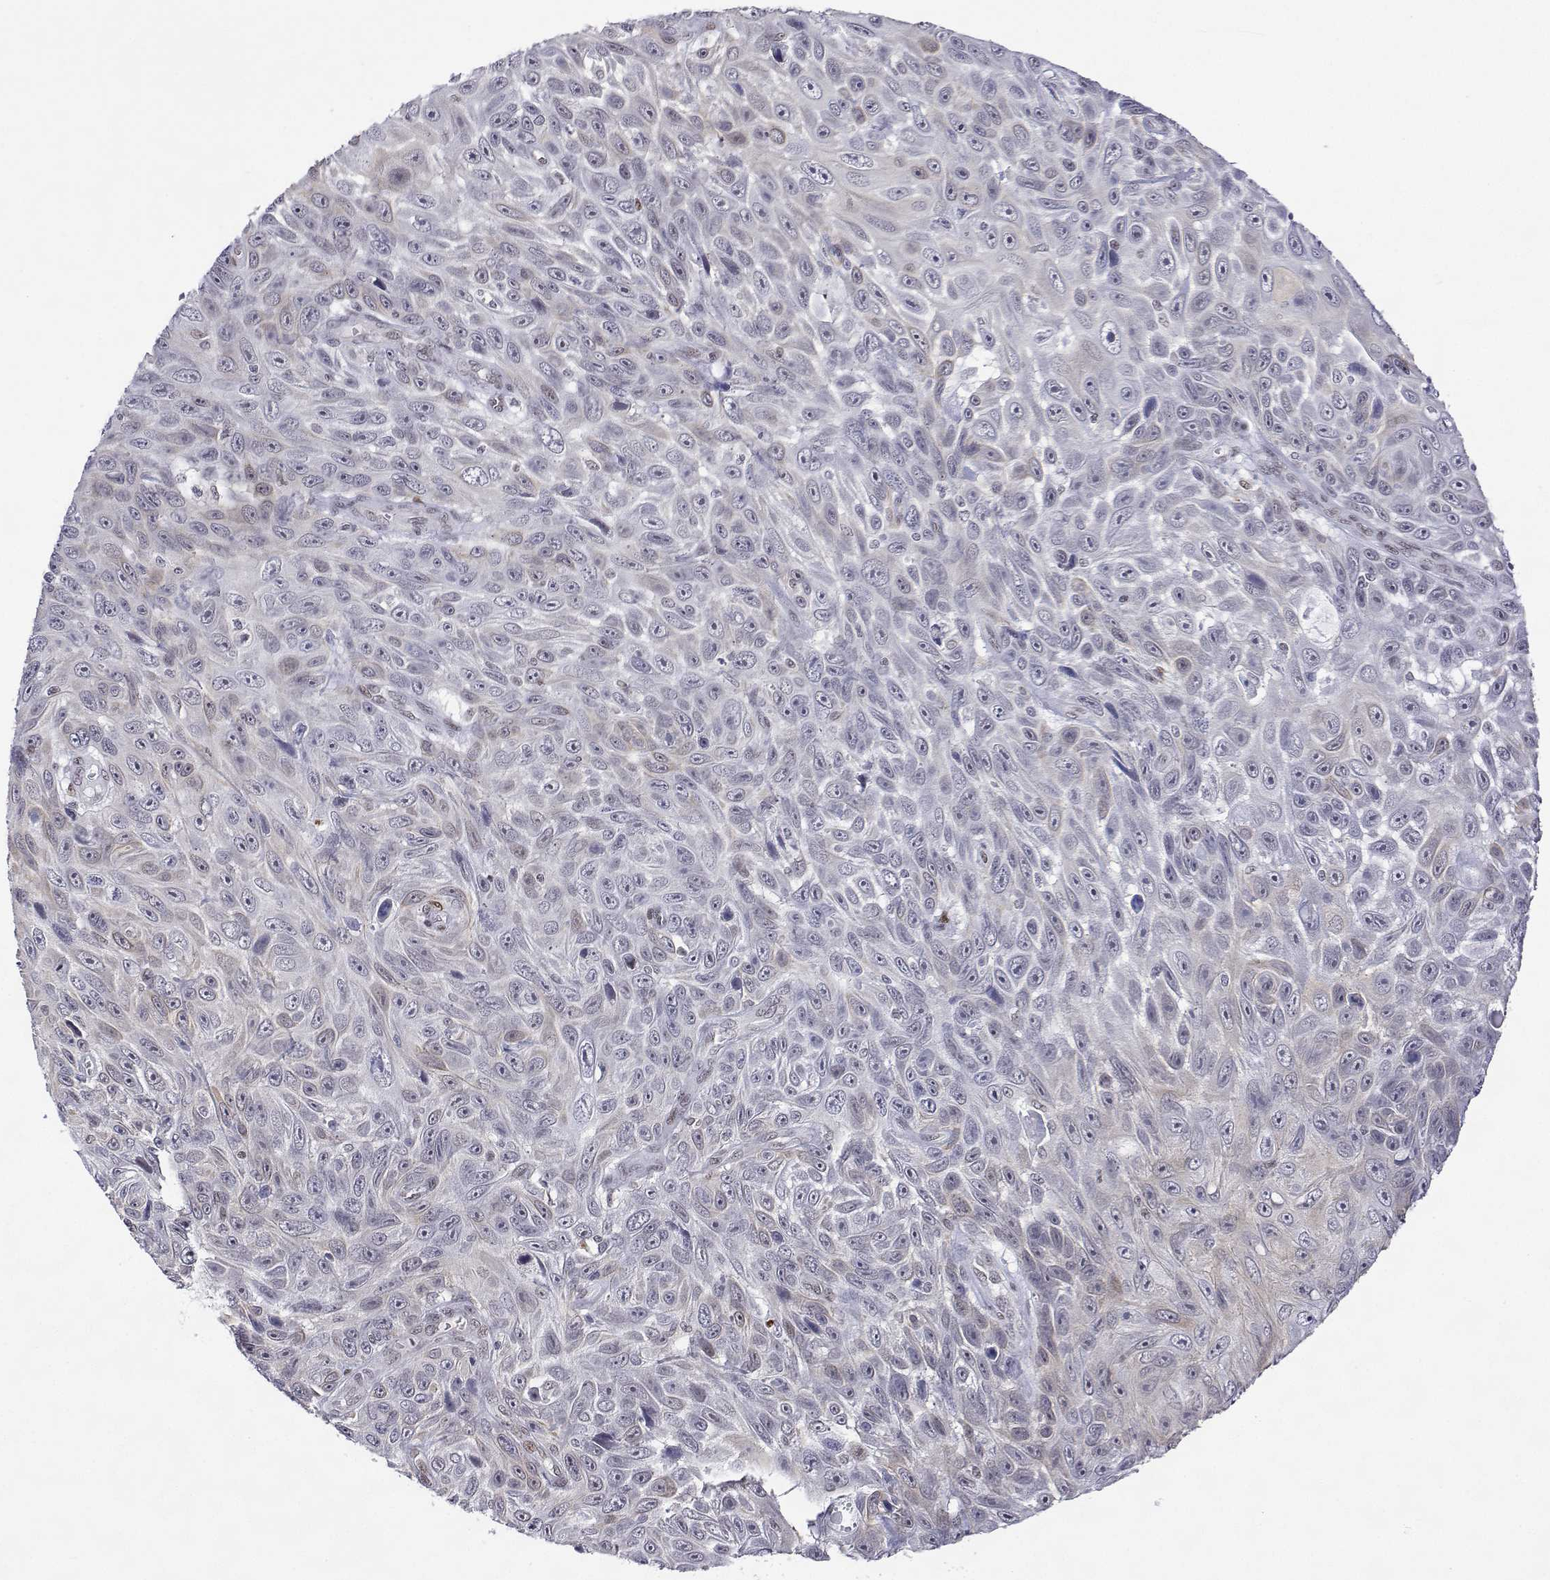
{"staining": {"intensity": "negative", "quantity": "none", "location": "none"}, "tissue": "skin cancer", "cell_type": "Tumor cells", "image_type": "cancer", "snomed": [{"axis": "morphology", "description": "Squamous cell carcinoma, NOS"}, {"axis": "topography", "description": "Skin"}], "caption": "The image demonstrates no significant positivity in tumor cells of skin cancer.", "gene": "XPC", "patient": {"sex": "male", "age": 82}}